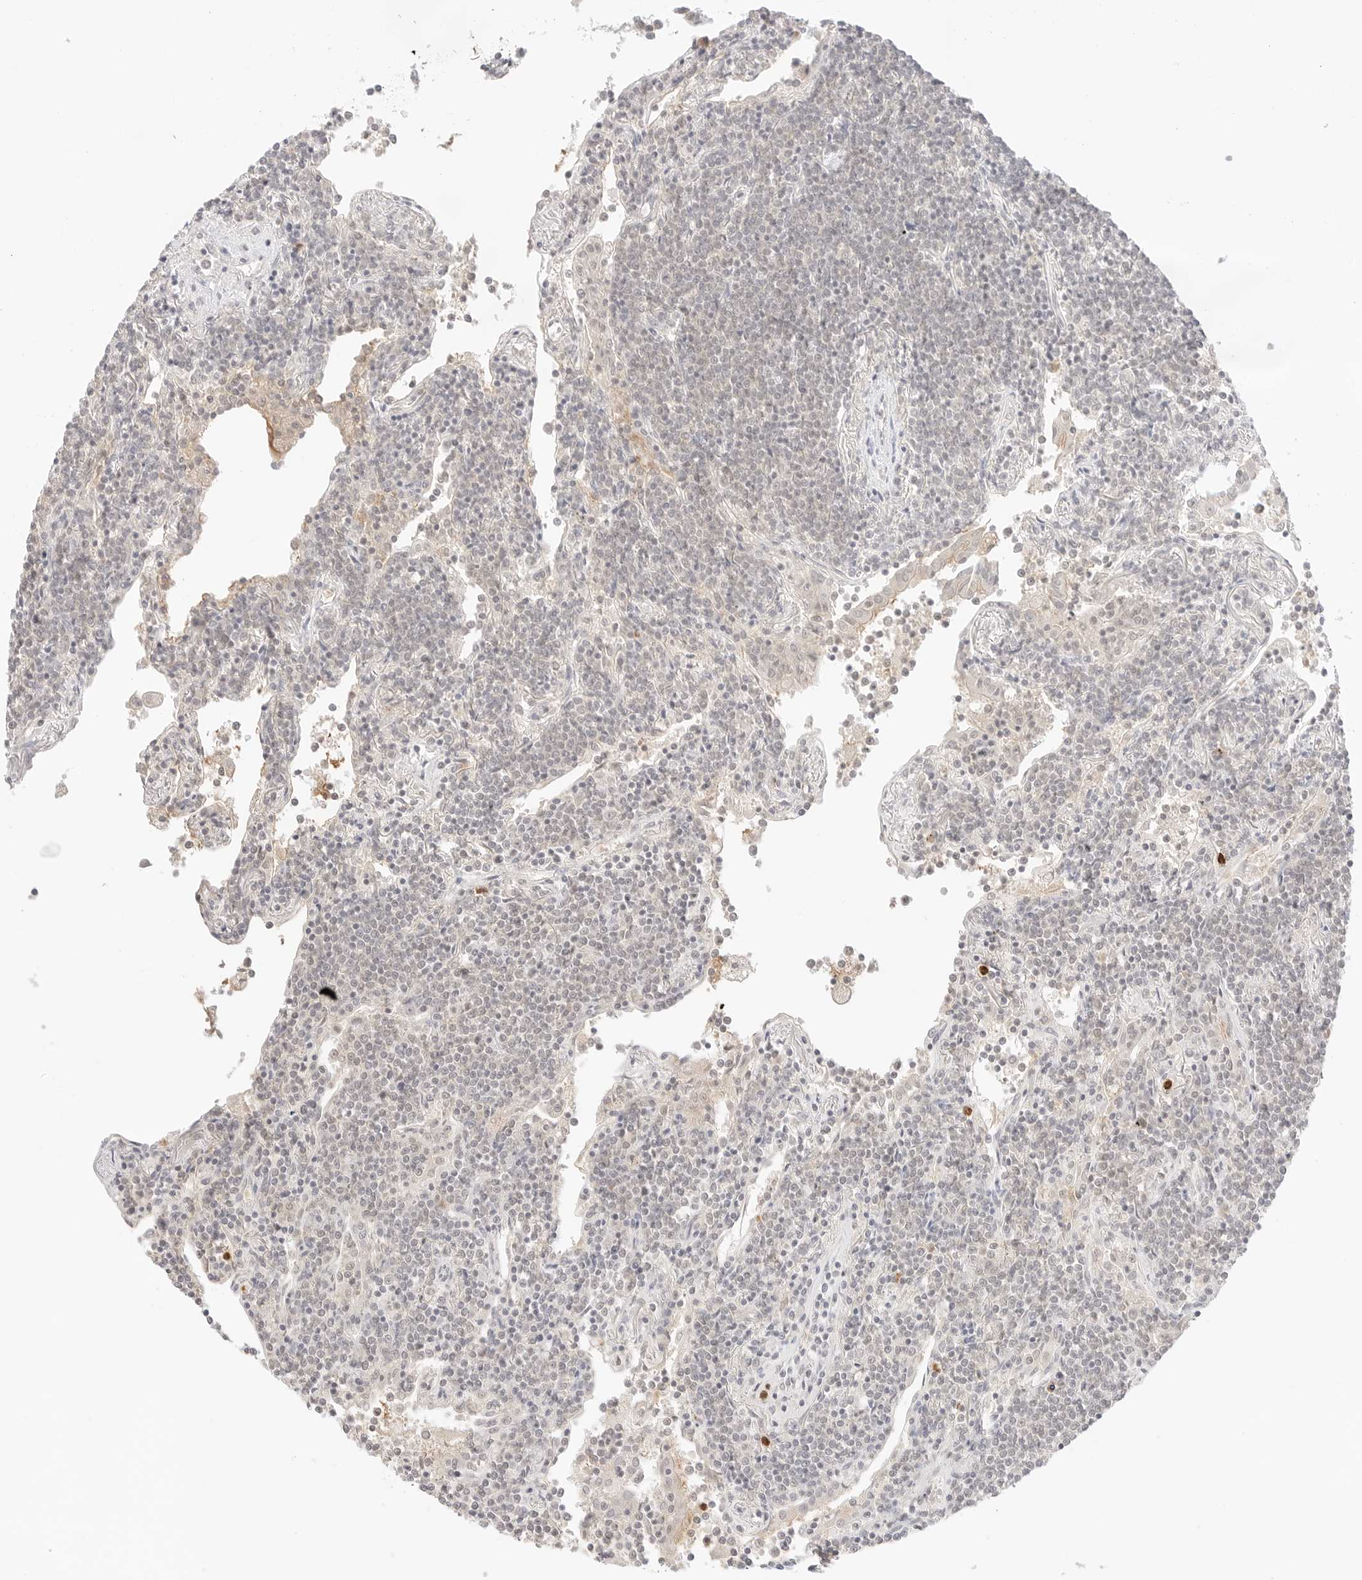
{"staining": {"intensity": "negative", "quantity": "none", "location": "none"}, "tissue": "lymphoma", "cell_type": "Tumor cells", "image_type": "cancer", "snomed": [{"axis": "morphology", "description": "Malignant lymphoma, non-Hodgkin's type, Low grade"}, {"axis": "topography", "description": "Lung"}], "caption": "Tumor cells show no significant protein staining in lymphoma.", "gene": "GNAS", "patient": {"sex": "female", "age": 71}}